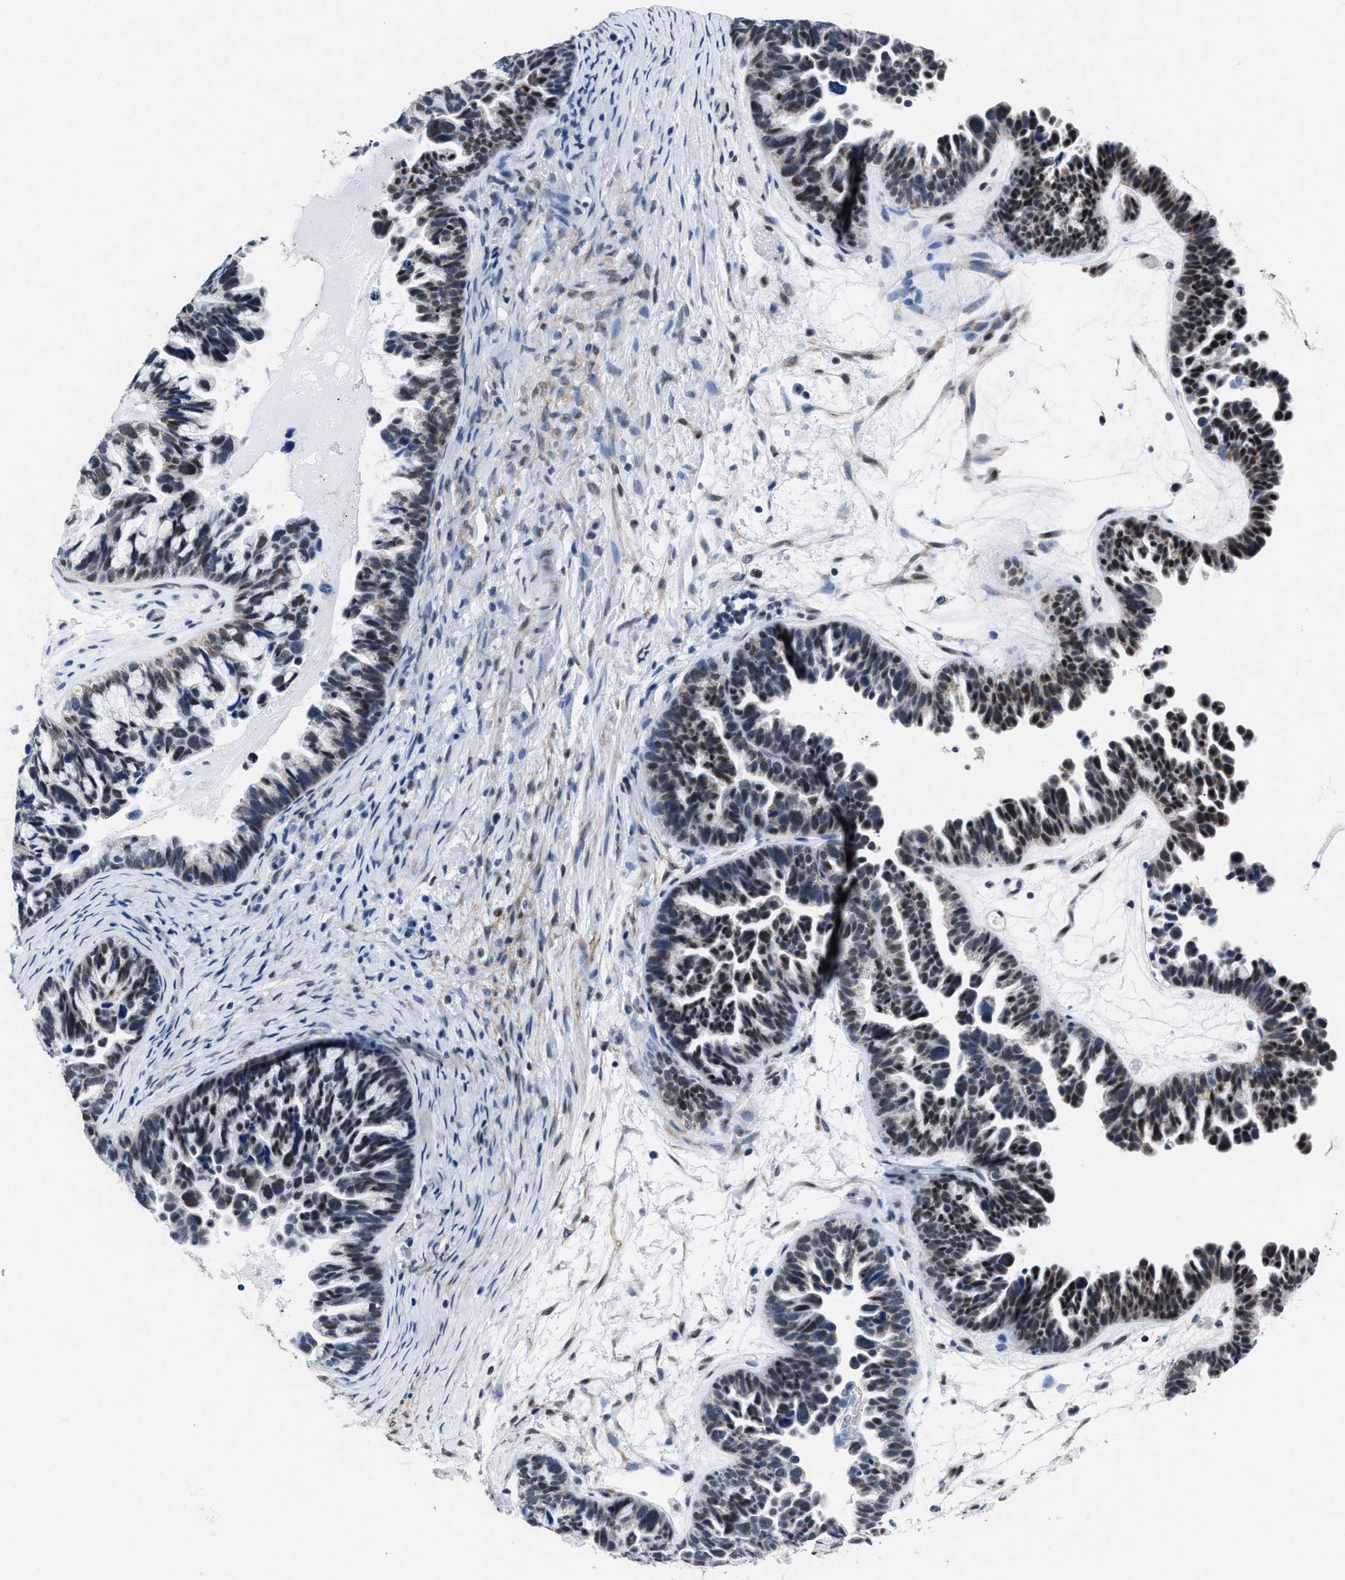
{"staining": {"intensity": "moderate", "quantity": "25%-75%", "location": "nuclear"}, "tissue": "ovarian cancer", "cell_type": "Tumor cells", "image_type": "cancer", "snomed": [{"axis": "morphology", "description": "Cystadenocarcinoma, serous, NOS"}, {"axis": "topography", "description": "Ovary"}], "caption": "An image showing moderate nuclear positivity in approximately 25%-75% of tumor cells in serous cystadenocarcinoma (ovarian), as visualized by brown immunohistochemical staining.", "gene": "ID3", "patient": {"sex": "female", "age": 56}}